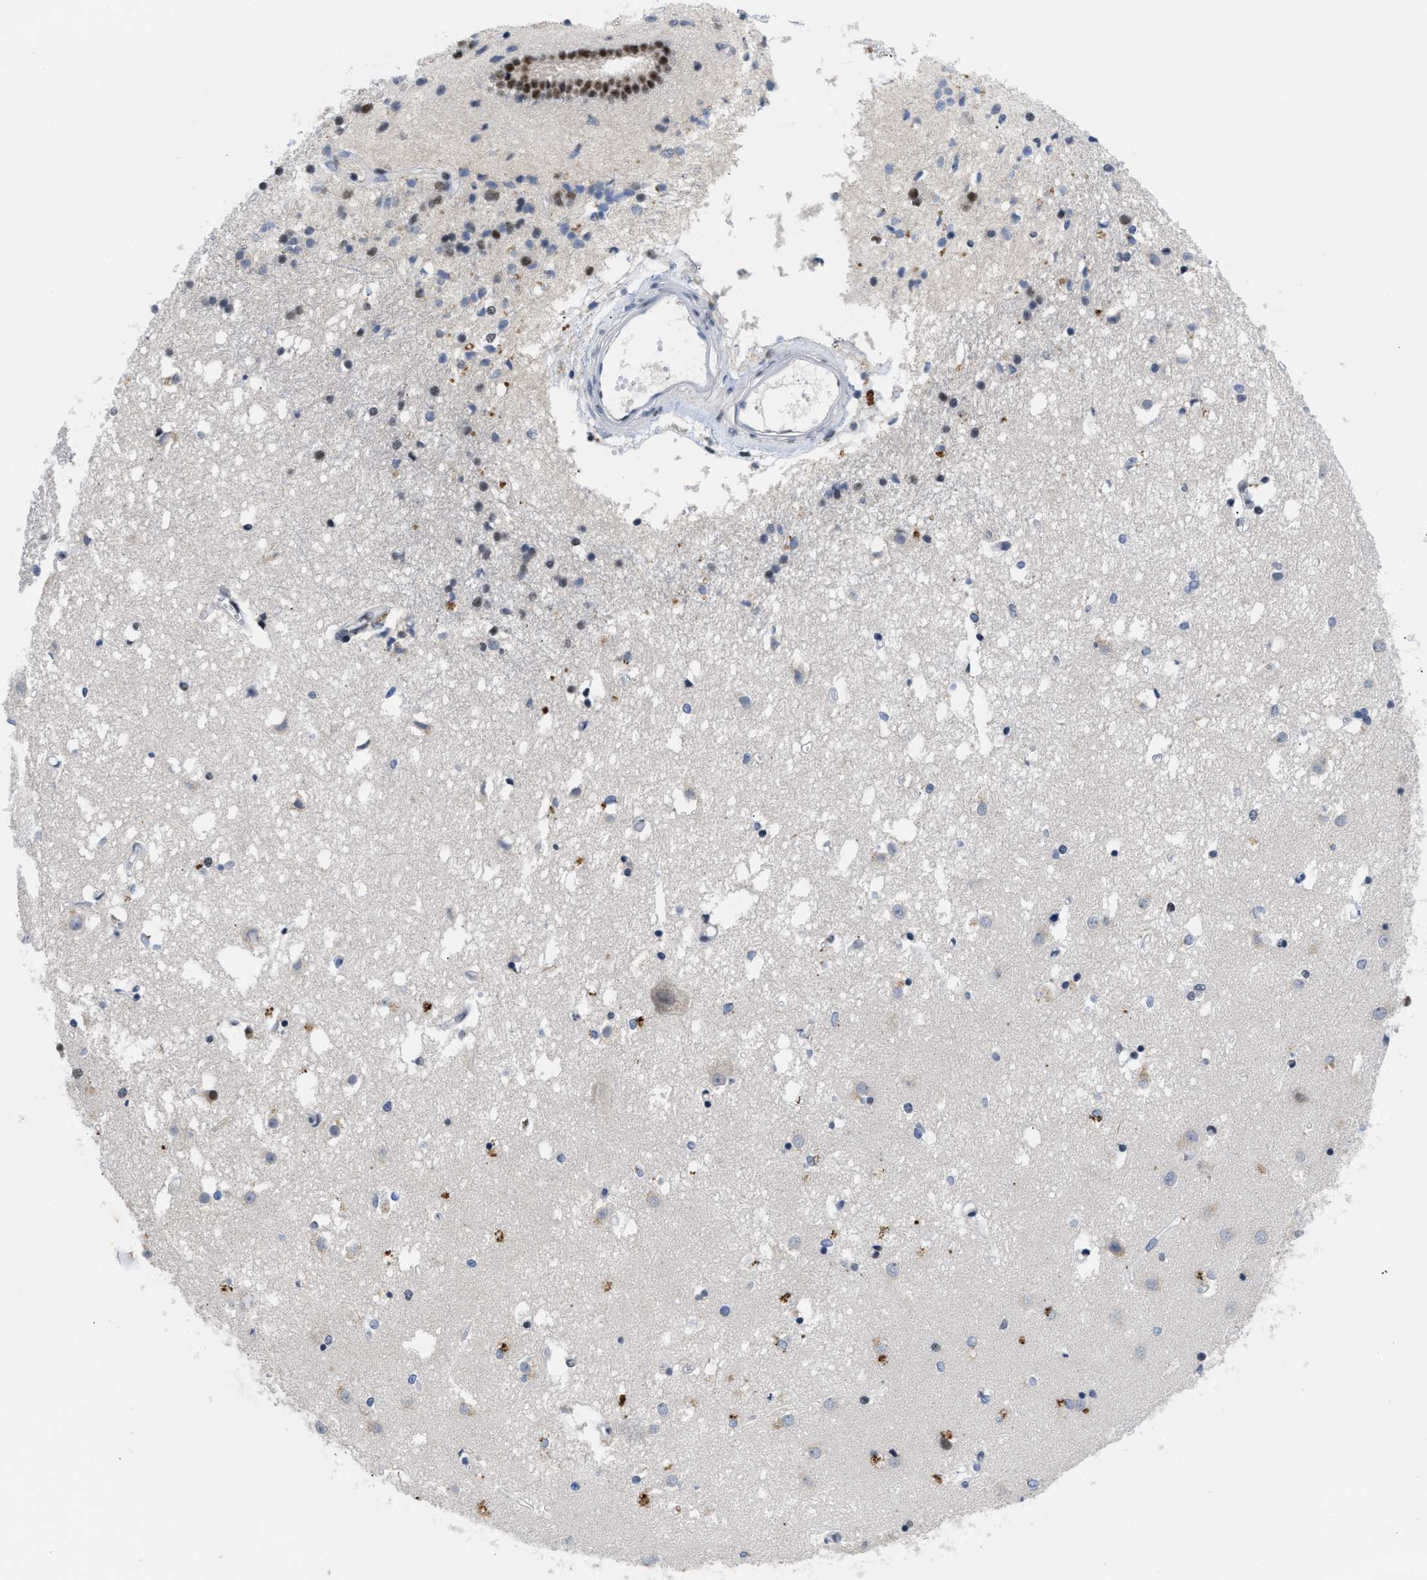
{"staining": {"intensity": "strong", "quantity": "<25%", "location": "nuclear"}, "tissue": "caudate", "cell_type": "Glial cells", "image_type": "normal", "snomed": [{"axis": "morphology", "description": "Normal tissue, NOS"}, {"axis": "topography", "description": "Lateral ventricle wall"}], "caption": "IHC (DAB) staining of benign human caudate shows strong nuclear protein staining in about <25% of glial cells. (brown staining indicates protein expression, while blue staining denotes nuclei).", "gene": "GGNBP2", "patient": {"sex": "male", "age": 45}}